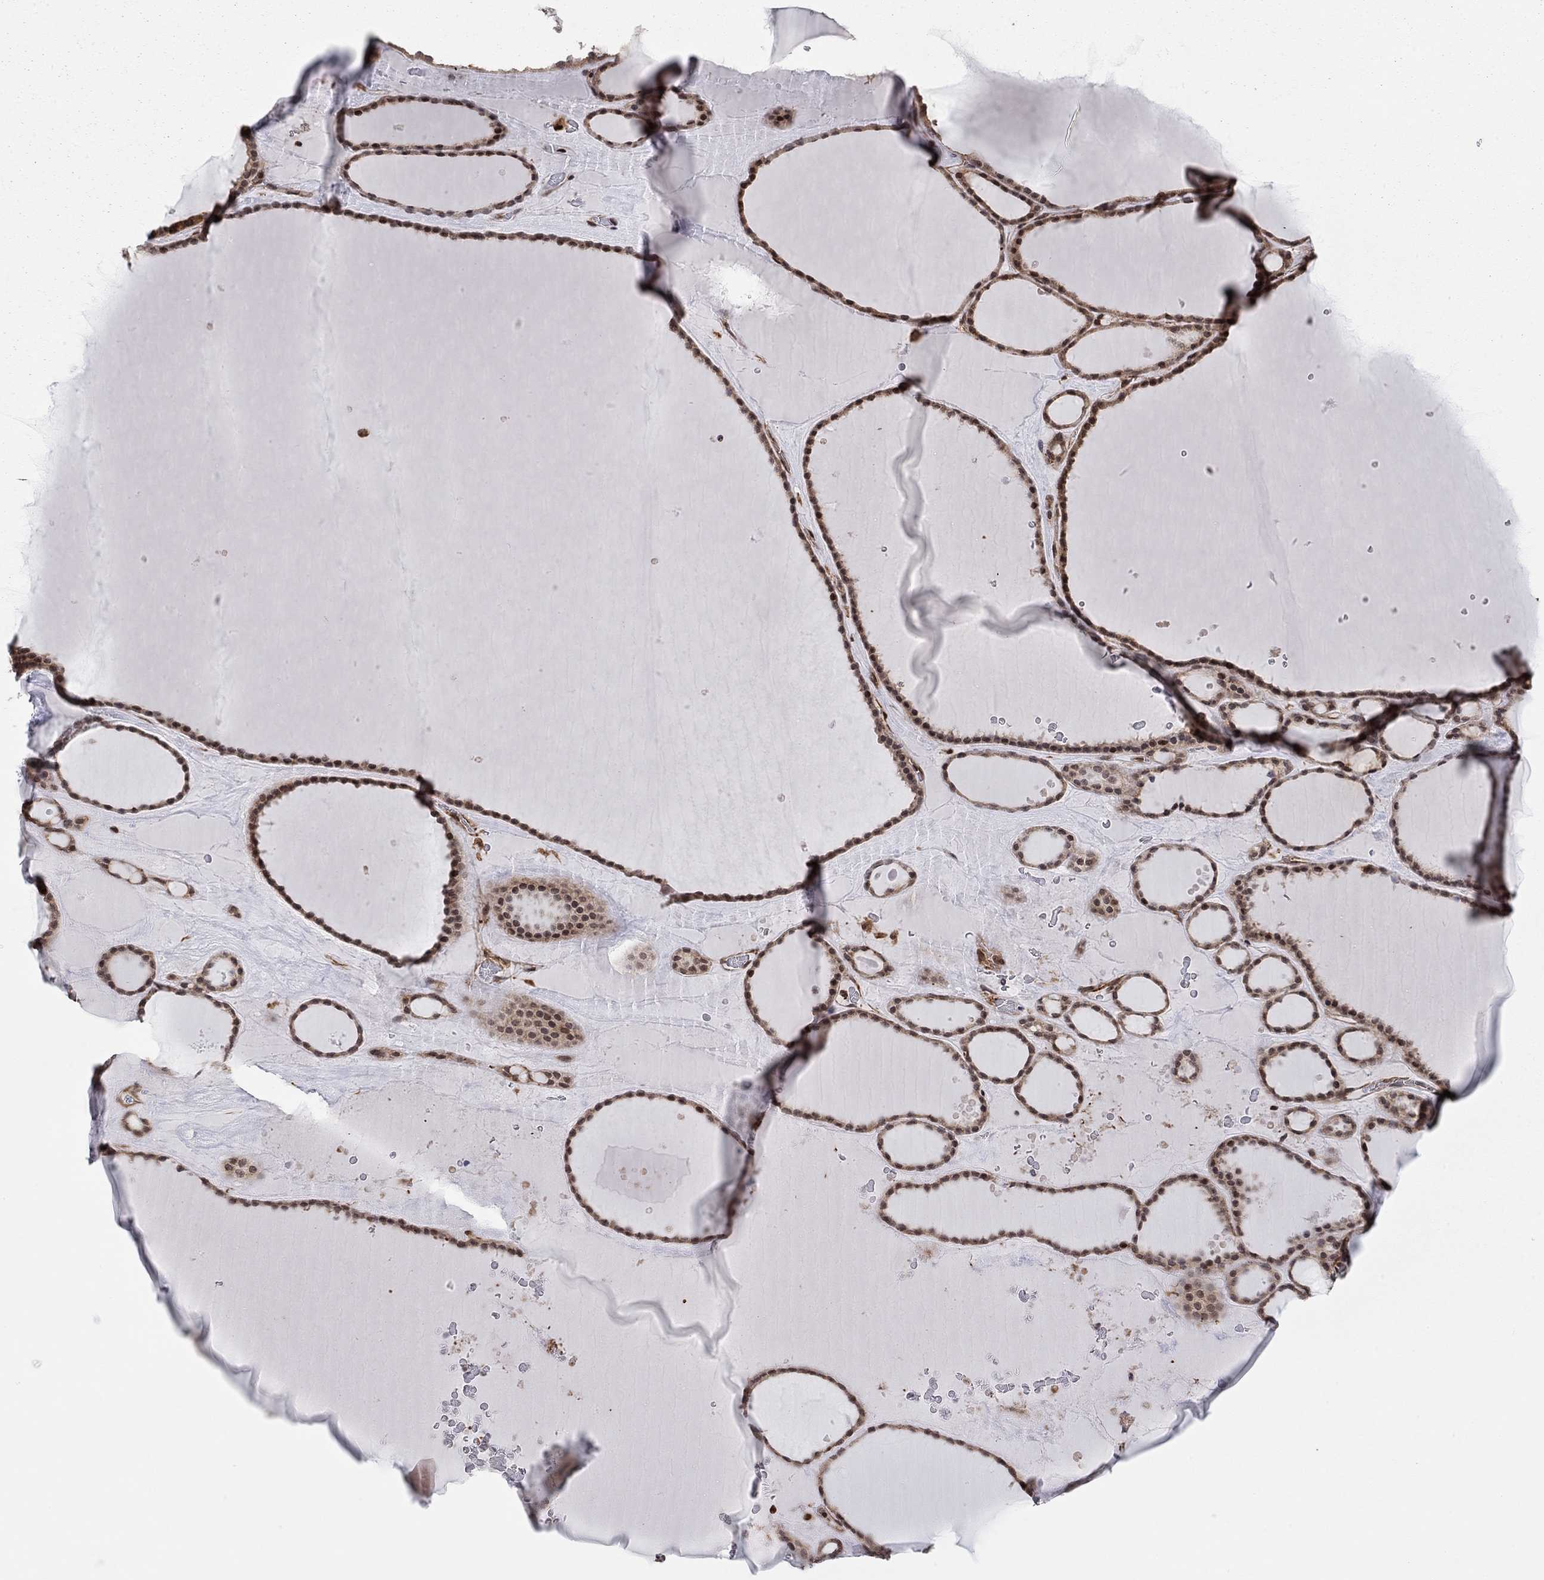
{"staining": {"intensity": "moderate", "quantity": "25%-75%", "location": "cytoplasmic/membranous,nuclear"}, "tissue": "thyroid gland", "cell_type": "Glandular cells", "image_type": "normal", "snomed": [{"axis": "morphology", "description": "Normal tissue, NOS"}, {"axis": "topography", "description": "Thyroid gland"}], "caption": "An immunohistochemistry (IHC) image of benign tissue is shown. Protein staining in brown labels moderate cytoplasmic/membranous,nuclear positivity in thyroid gland within glandular cells.", "gene": "TDP1", "patient": {"sex": "male", "age": 63}}